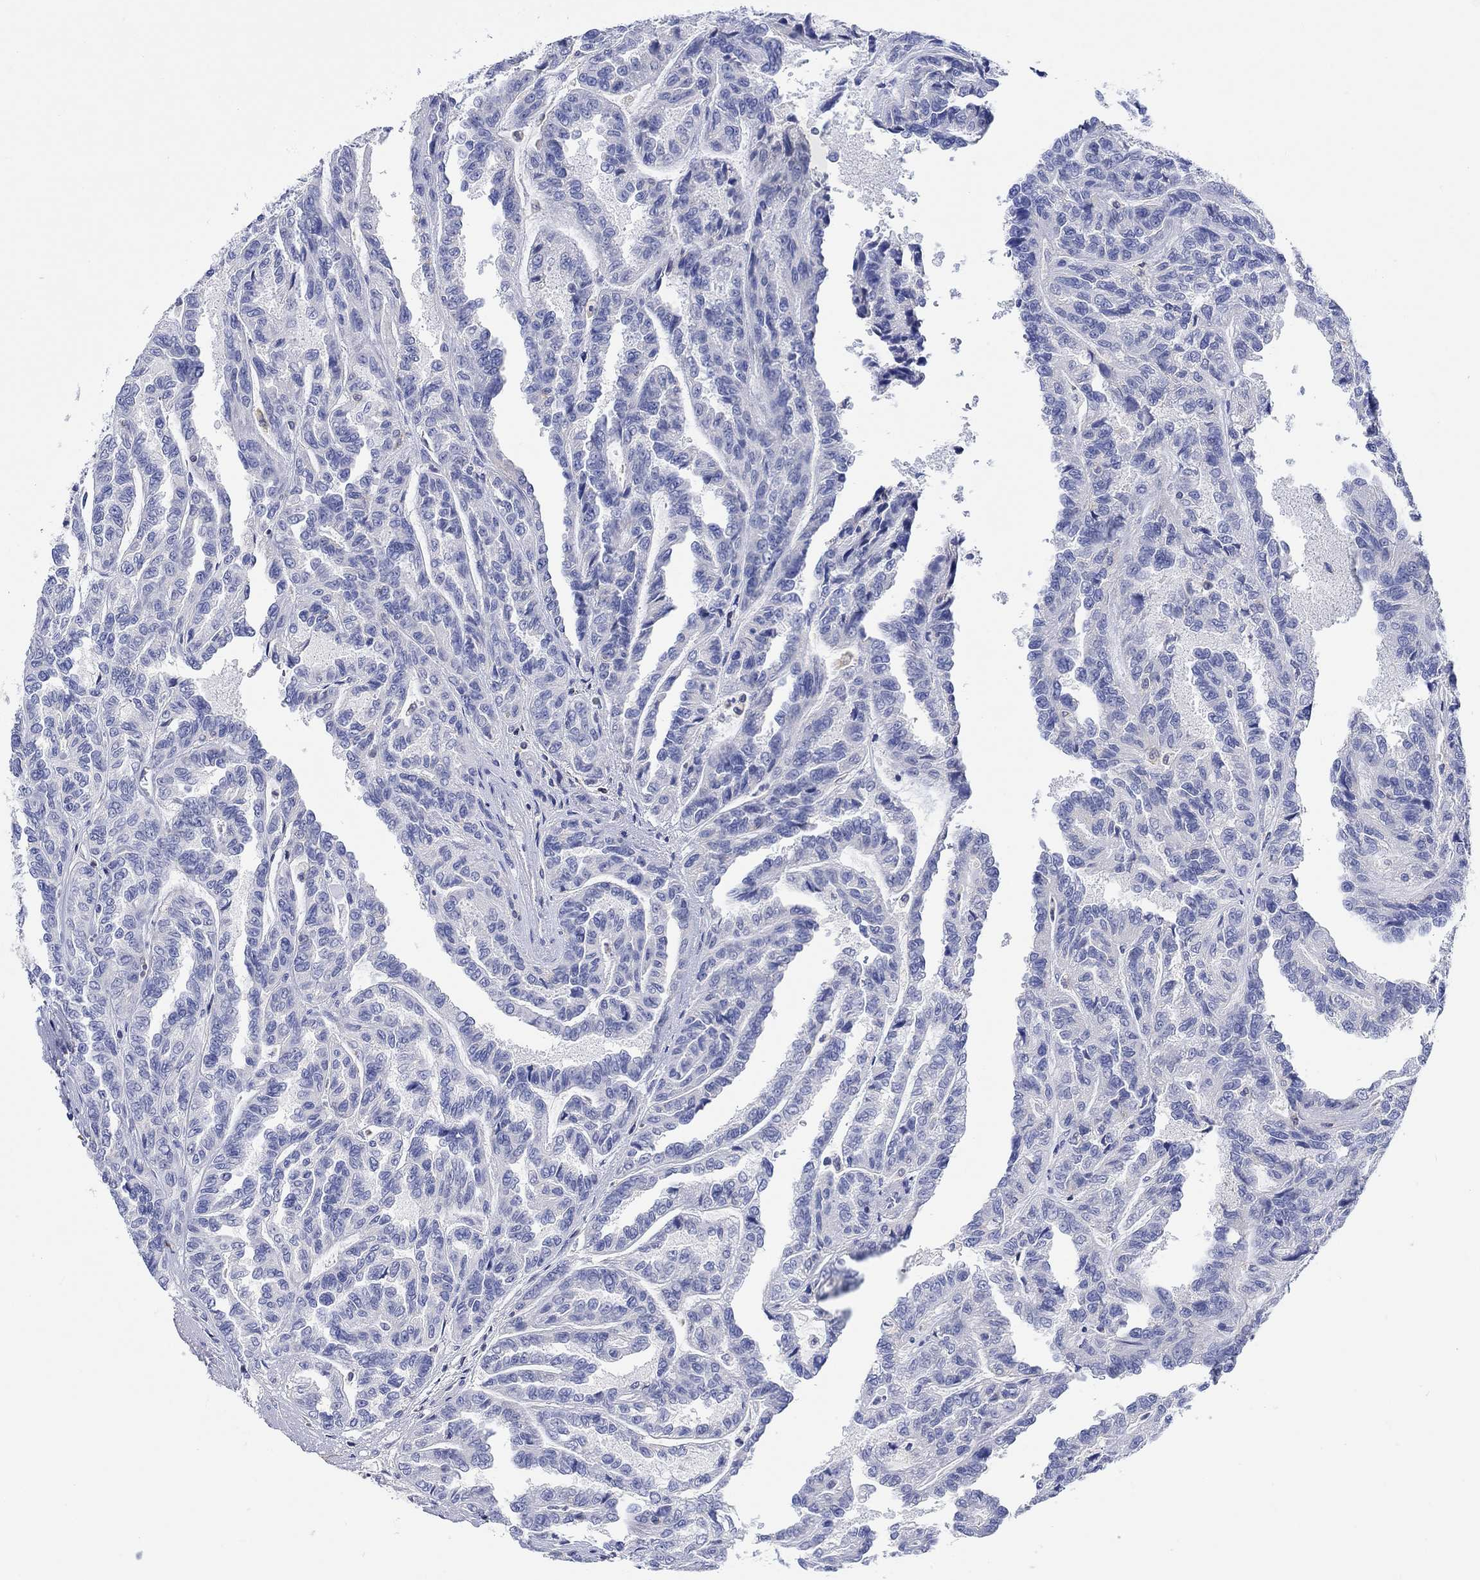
{"staining": {"intensity": "negative", "quantity": "none", "location": "none"}, "tissue": "renal cancer", "cell_type": "Tumor cells", "image_type": "cancer", "snomed": [{"axis": "morphology", "description": "Adenocarcinoma, NOS"}, {"axis": "topography", "description": "Kidney"}], "caption": "IHC image of neoplastic tissue: human adenocarcinoma (renal) stained with DAB (3,3'-diaminobenzidine) shows no significant protein staining in tumor cells. (Stains: DAB (3,3'-diaminobenzidine) IHC with hematoxylin counter stain, Microscopy: brightfield microscopy at high magnification).", "gene": "GCM1", "patient": {"sex": "male", "age": 79}}